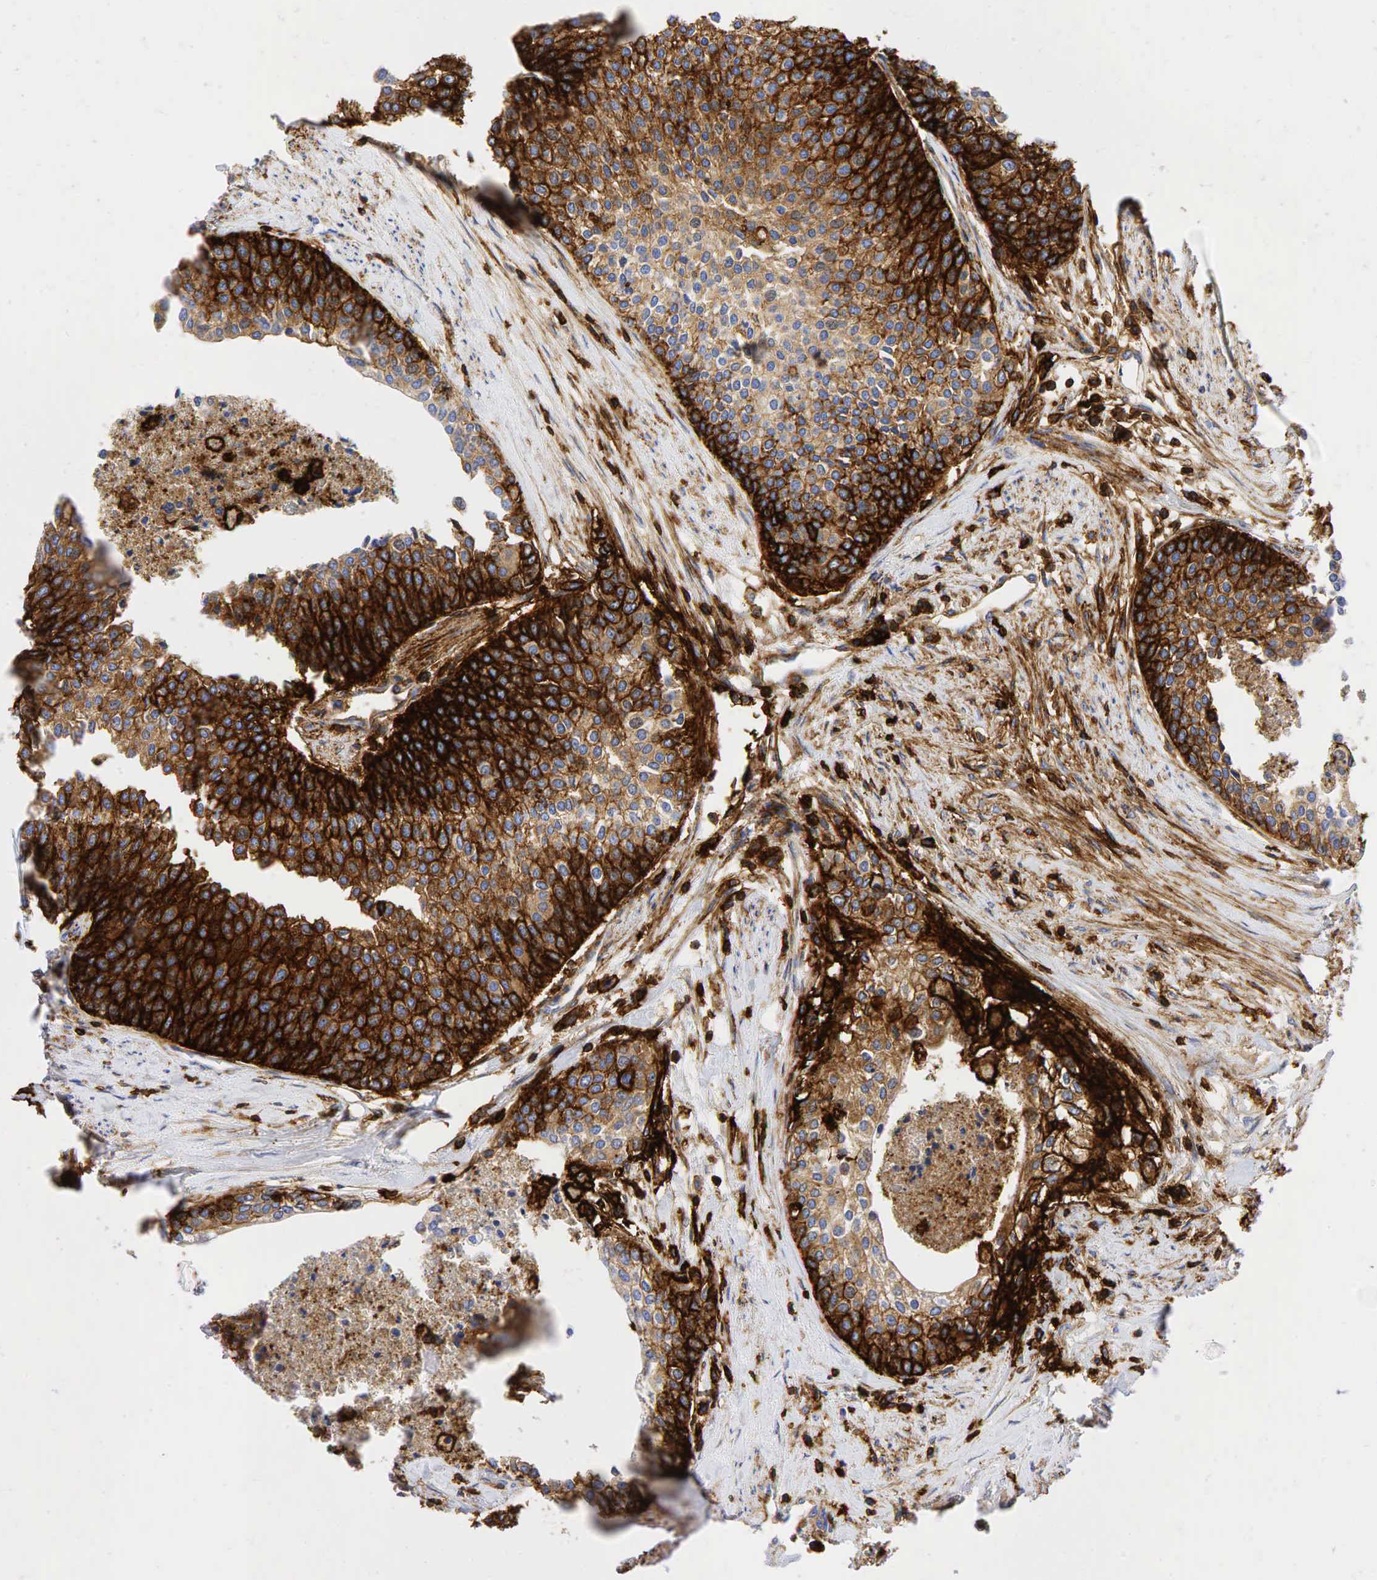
{"staining": {"intensity": "moderate", "quantity": ">75%", "location": "cytoplasmic/membranous"}, "tissue": "urothelial cancer", "cell_type": "Tumor cells", "image_type": "cancer", "snomed": [{"axis": "morphology", "description": "Urothelial carcinoma, Low grade"}, {"axis": "topography", "description": "Urinary bladder"}], "caption": "Moderate cytoplasmic/membranous protein expression is appreciated in approximately >75% of tumor cells in urothelial carcinoma (low-grade).", "gene": "CD44", "patient": {"sex": "female", "age": 73}}